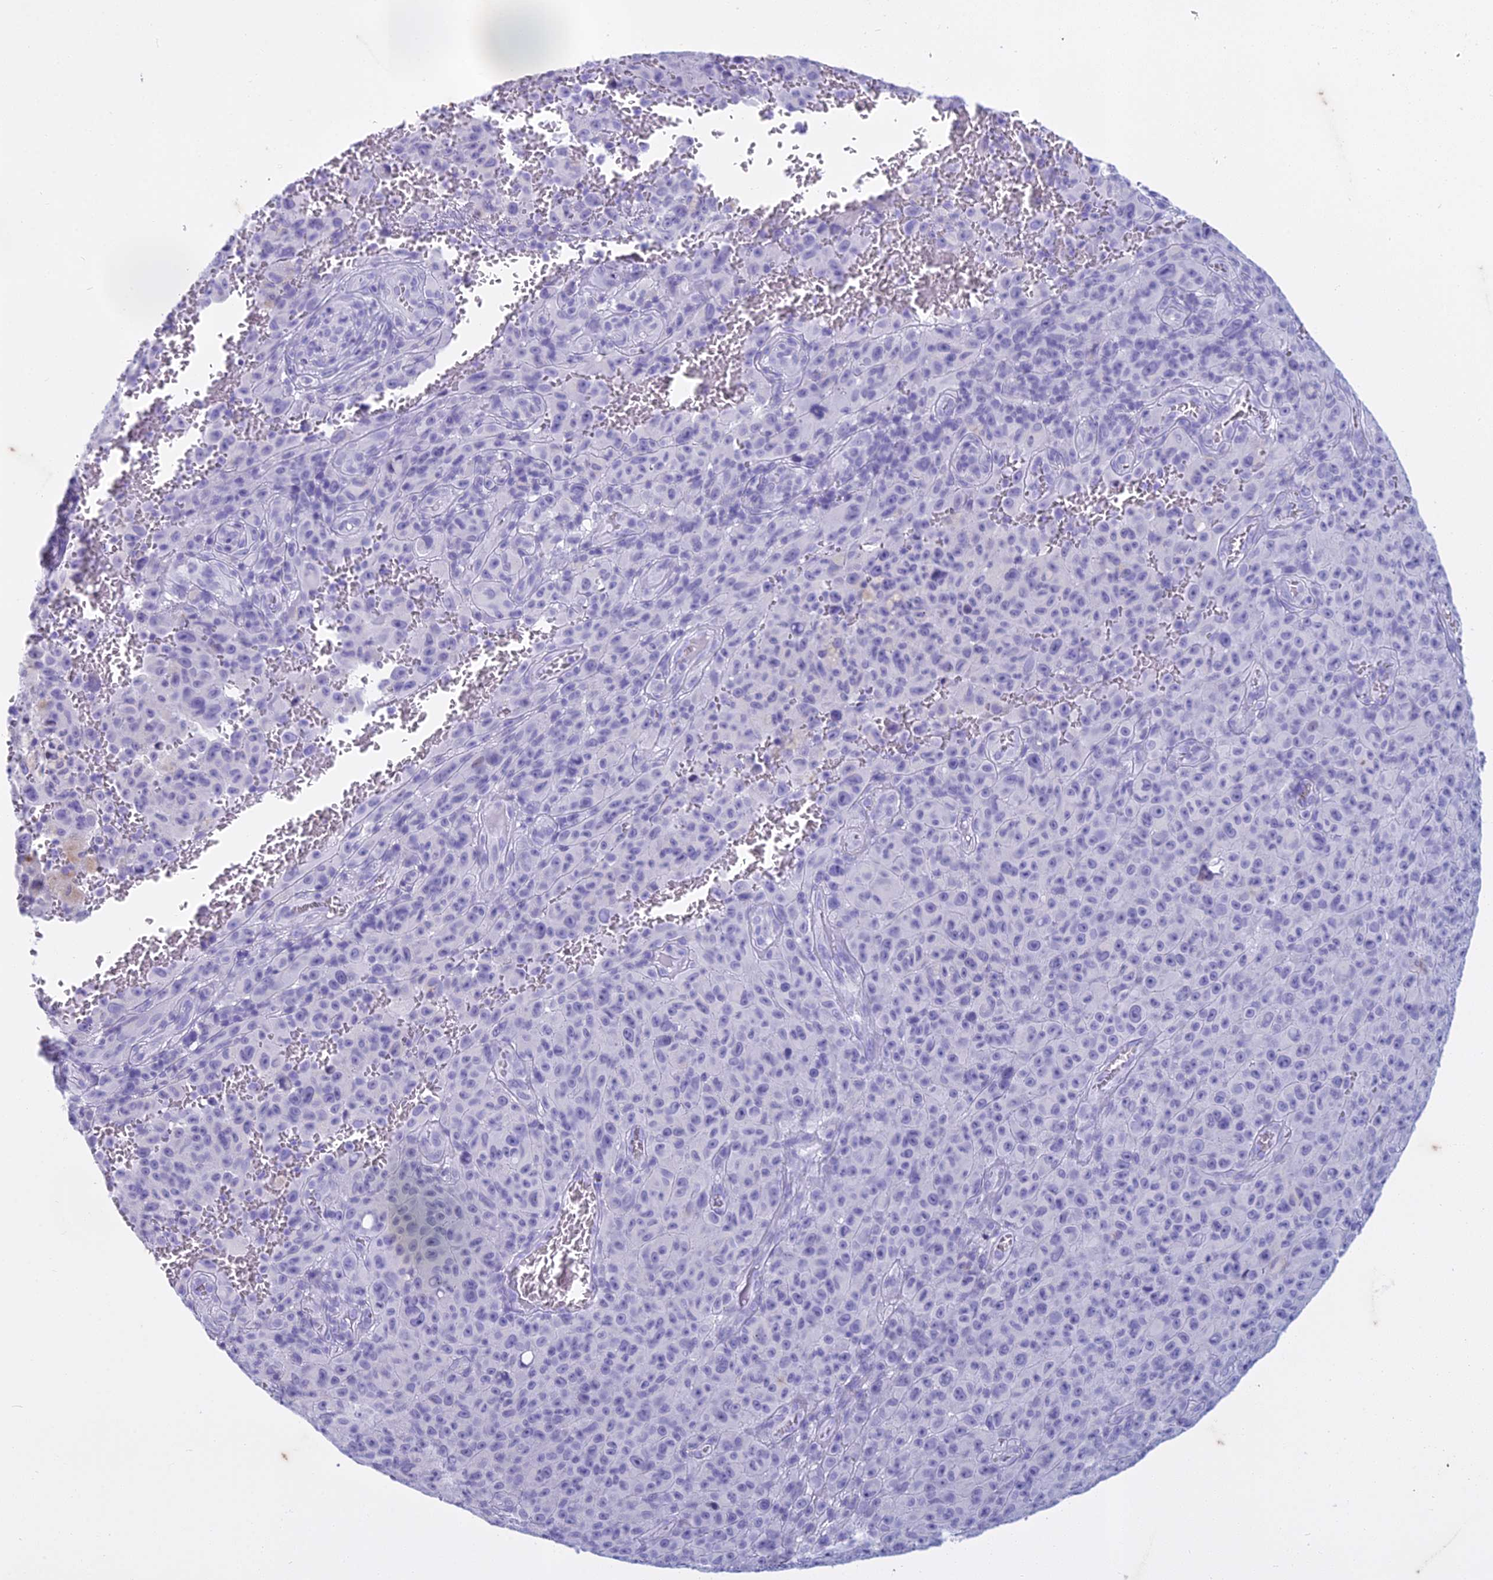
{"staining": {"intensity": "negative", "quantity": "none", "location": "none"}, "tissue": "melanoma", "cell_type": "Tumor cells", "image_type": "cancer", "snomed": [{"axis": "morphology", "description": "Malignant melanoma, NOS"}, {"axis": "topography", "description": "Skin"}], "caption": "An immunohistochemistry micrograph of malignant melanoma is shown. There is no staining in tumor cells of malignant melanoma.", "gene": "HMGB4", "patient": {"sex": "female", "age": 82}}